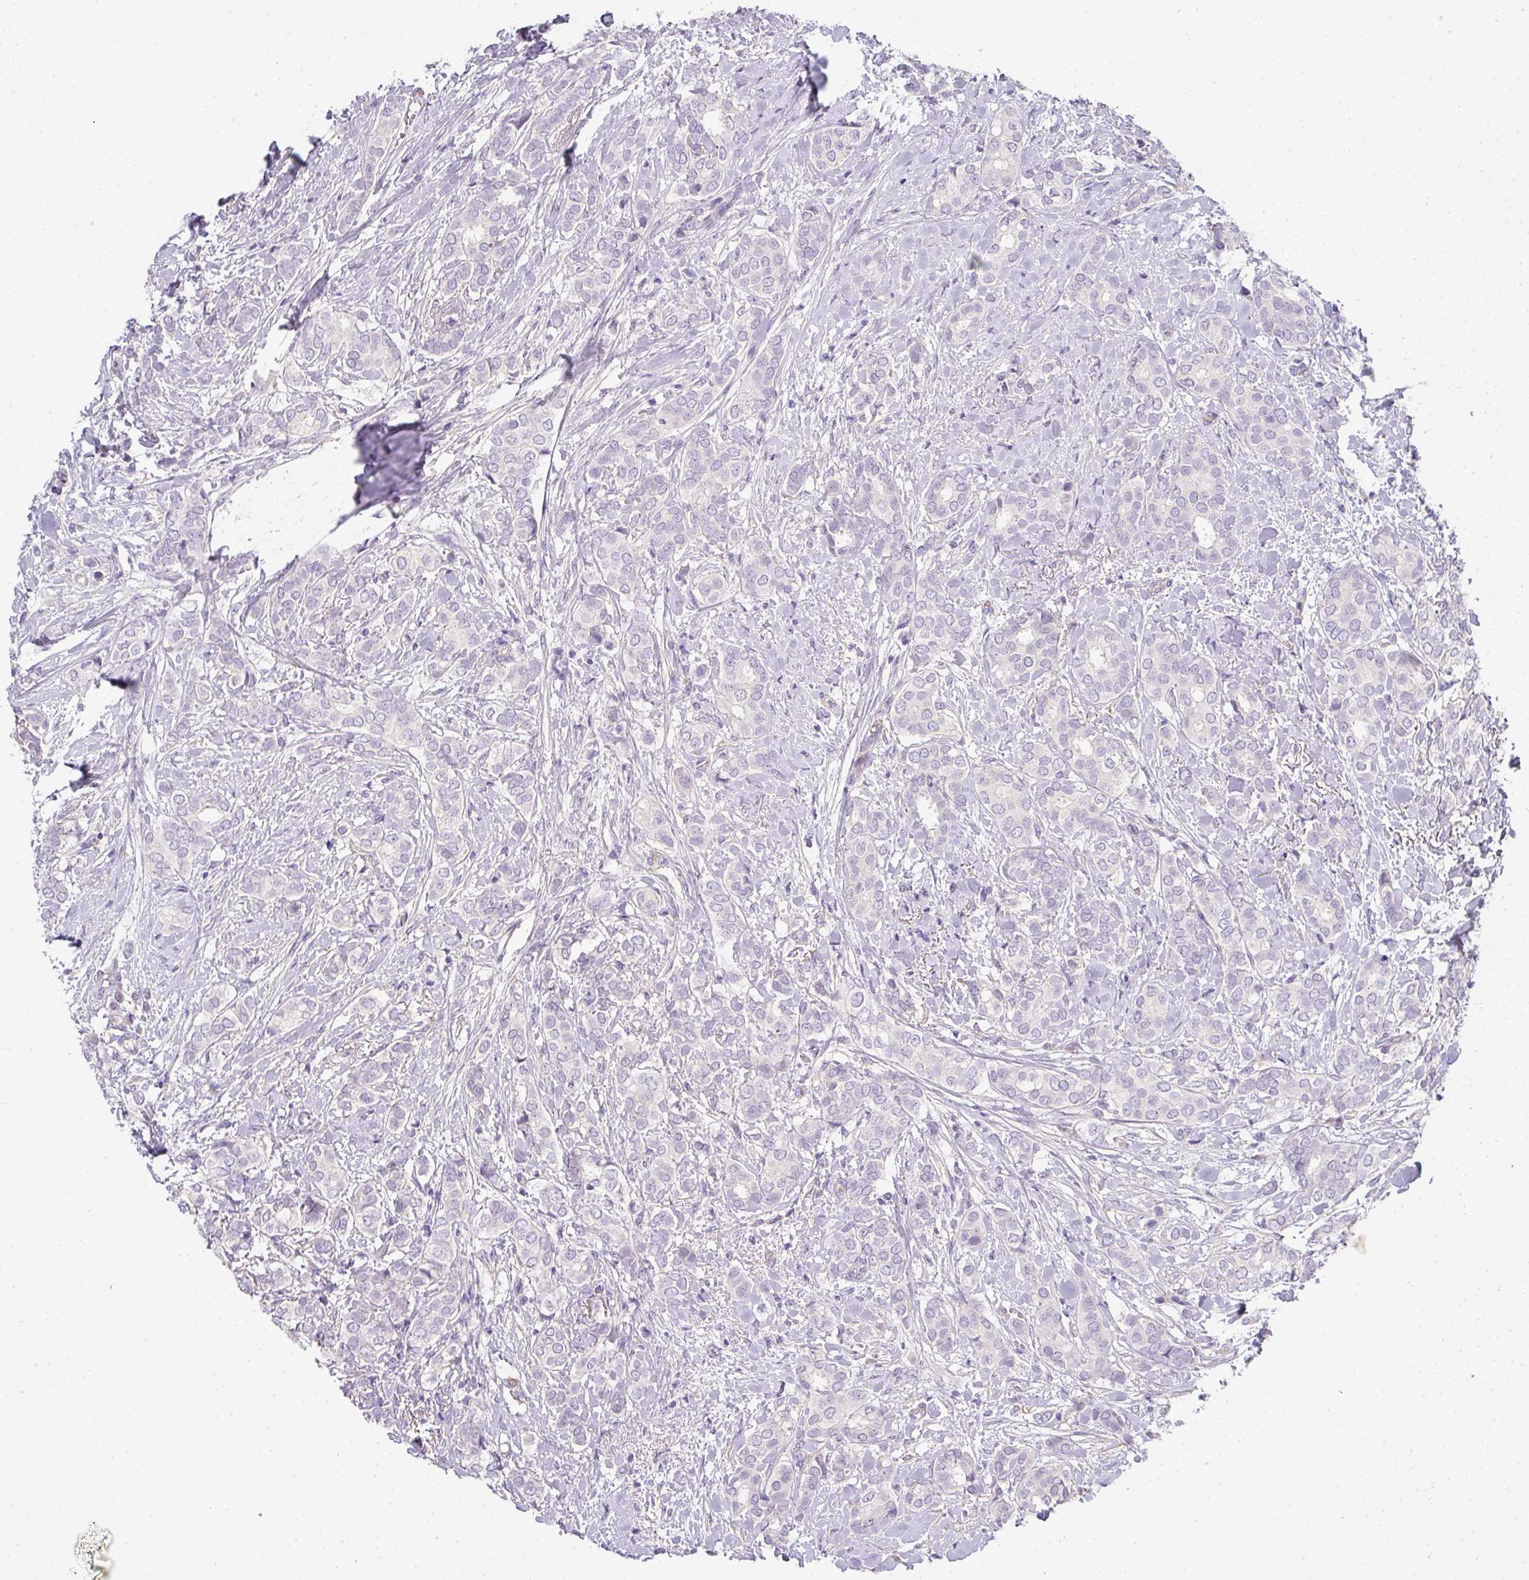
{"staining": {"intensity": "negative", "quantity": "none", "location": "none"}, "tissue": "breast cancer", "cell_type": "Tumor cells", "image_type": "cancer", "snomed": [{"axis": "morphology", "description": "Duct carcinoma"}, {"axis": "topography", "description": "Breast"}], "caption": "Tumor cells show no significant staining in breast intraductal carcinoma.", "gene": "HHEX", "patient": {"sex": "female", "age": 73}}